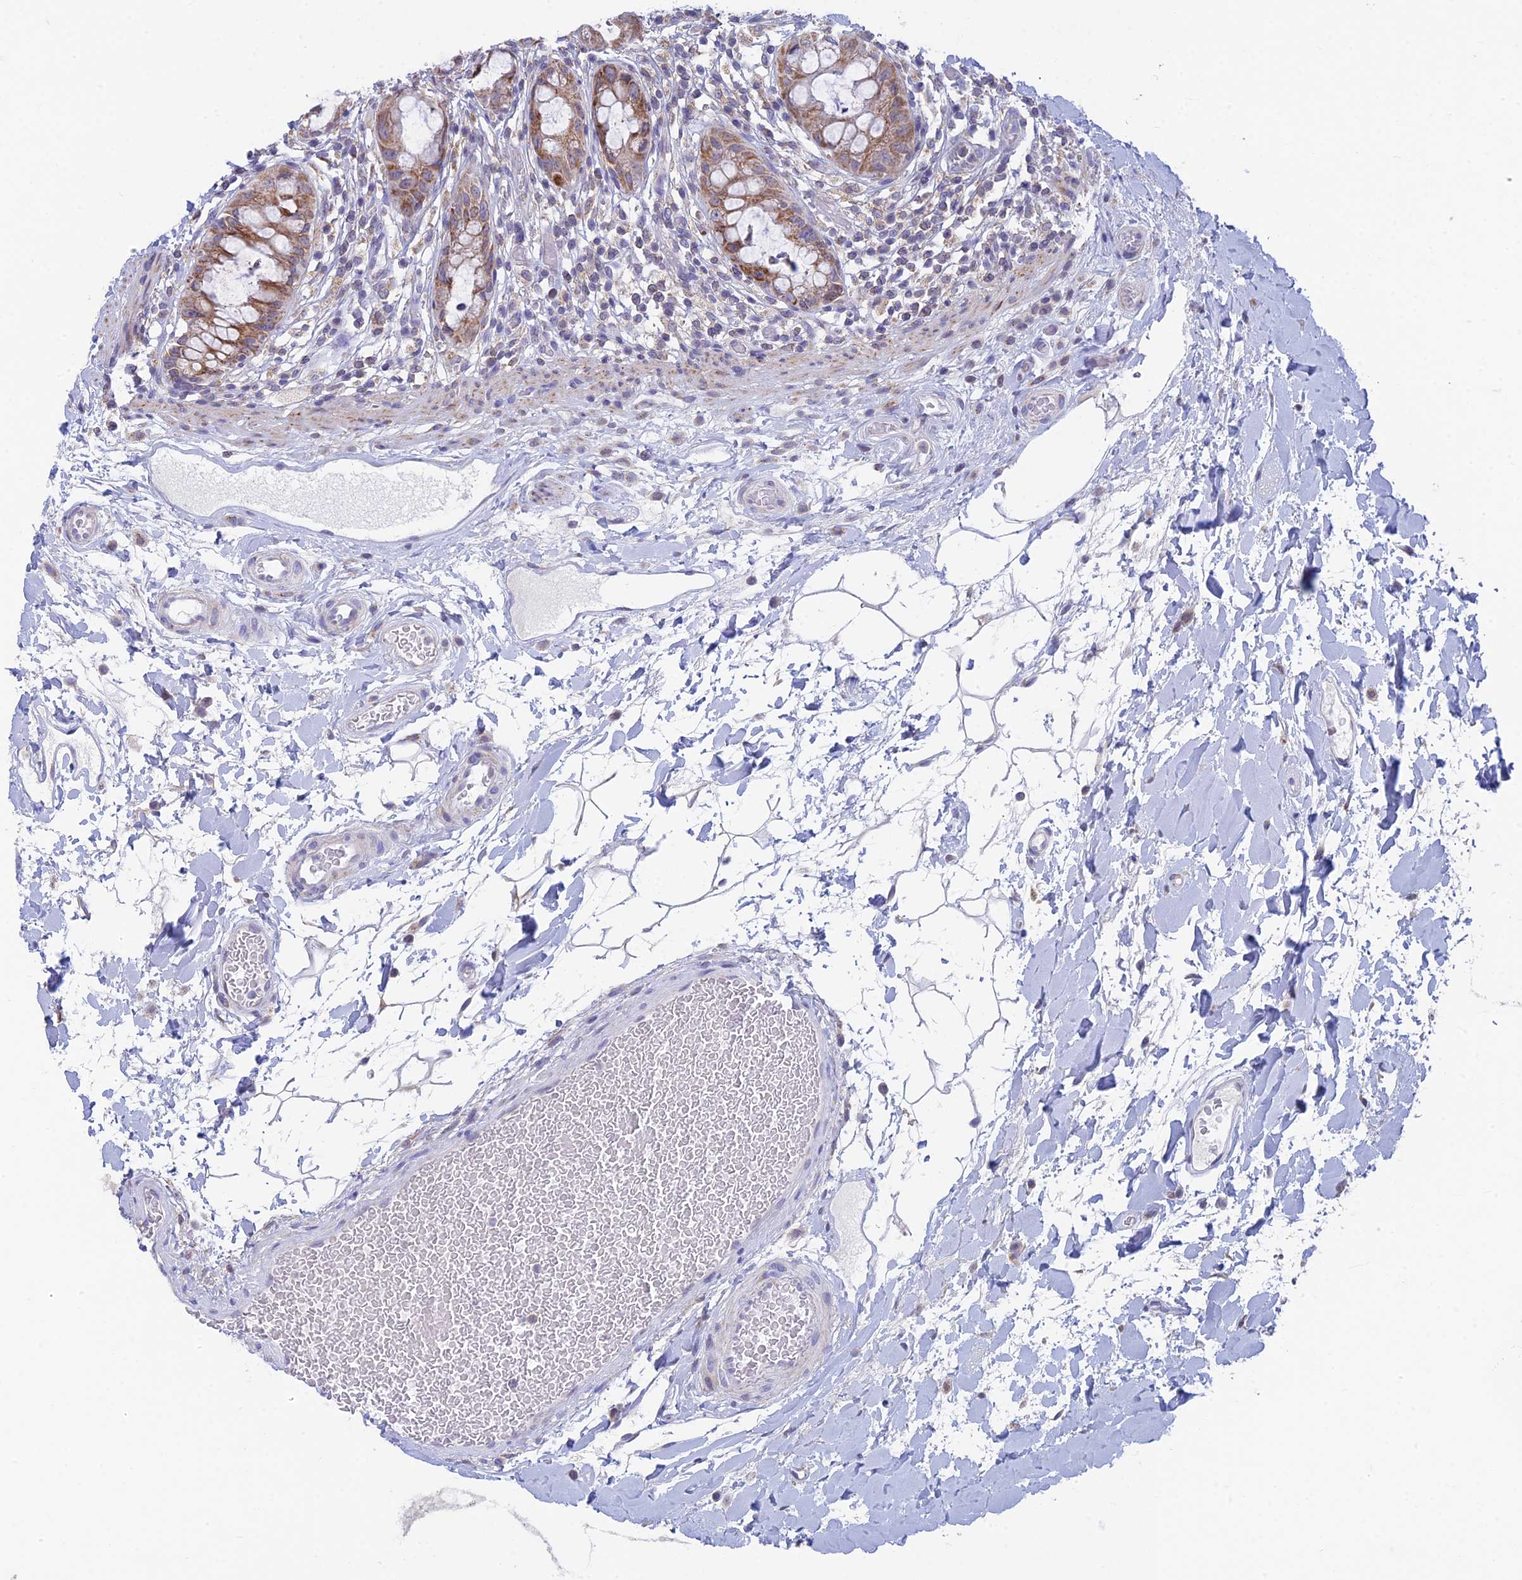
{"staining": {"intensity": "moderate", "quantity": ">75%", "location": "cytoplasmic/membranous"}, "tissue": "rectum", "cell_type": "Glandular cells", "image_type": "normal", "snomed": [{"axis": "morphology", "description": "Normal tissue, NOS"}, {"axis": "topography", "description": "Rectum"}], "caption": "Protein staining reveals moderate cytoplasmic/membranous staining in approximately >75% of glandular cells in unremarkable rectum. (brown staining indicates protein expression, while blue staining denotes nuclei).", "gene": "REXO5", "patient": {"sex": "female", "age": 57}}